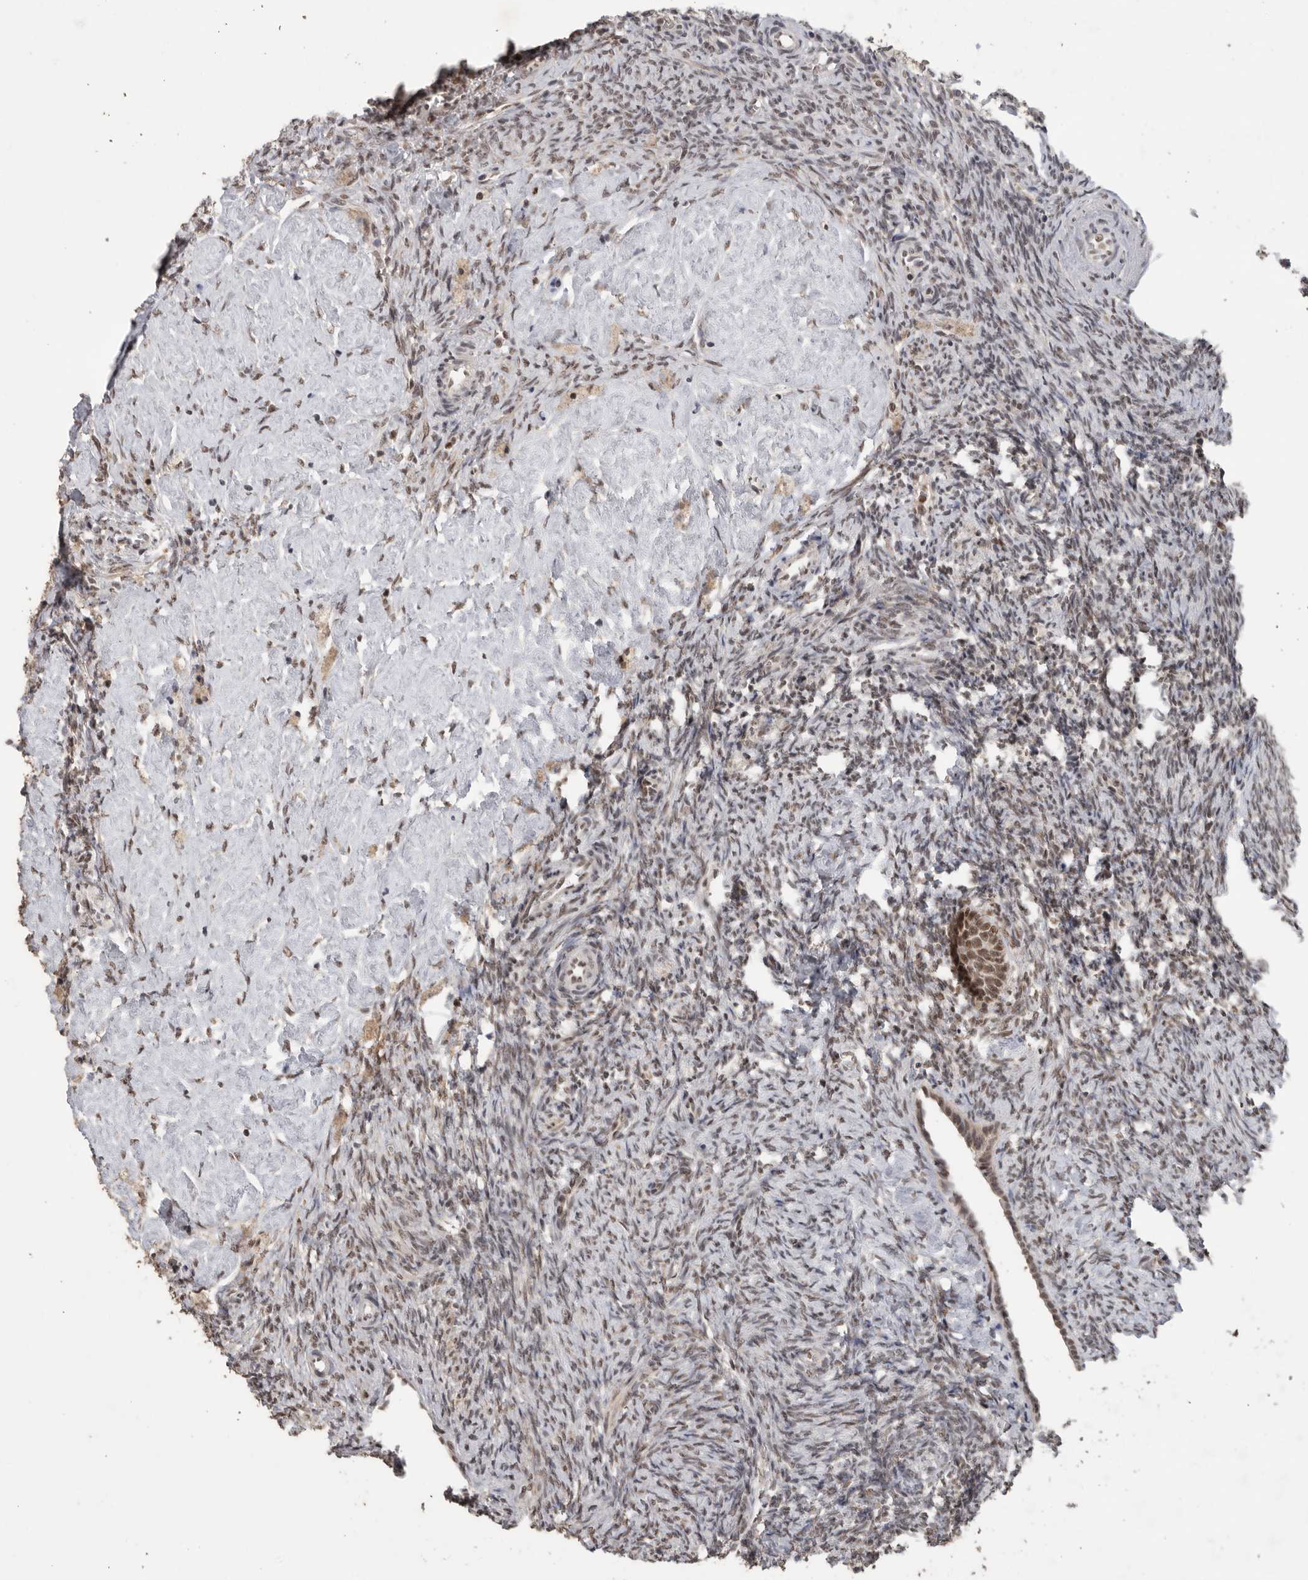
{"staining": {"intensity": "weak", "quantity": "25%-75%", "location": "nuclear"}, "tissue": "ovary", "cell_type": "Ovarian stroma cells", "image_type": "normal", "snomed": [{"axis": "morphology", "description": "Normal tissue, NOS"}, {"axis": "topography", "description": "Ovary"}], "caption": "Ovary stained for a protein (brown) exhibits weak nuclear positive positivity in about 25%-75% of ovarian stroma cells.", "gene": "PPP1R10", "patient": {"sex": "female", "age": 41}}